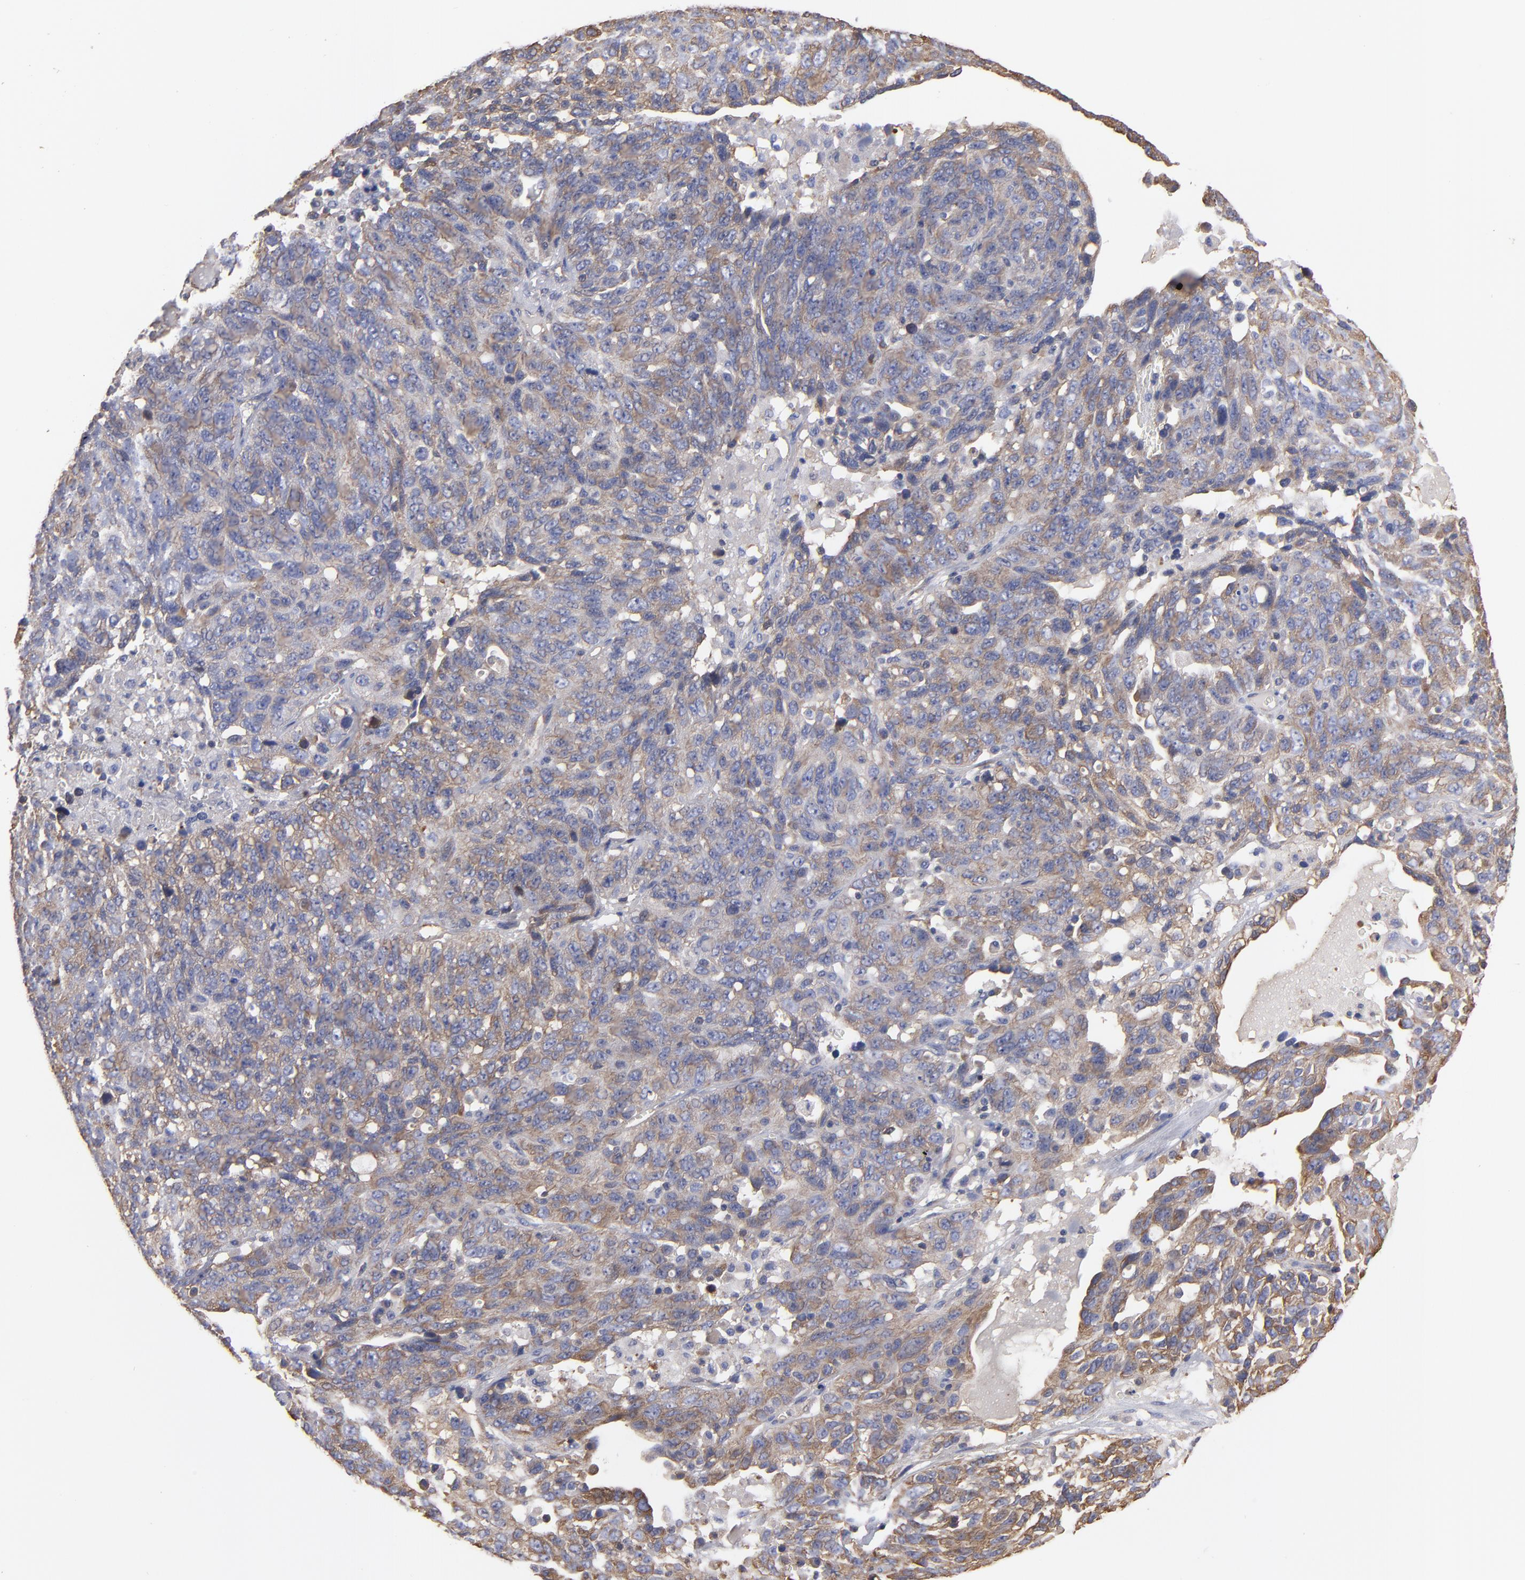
{"staining": {"intensity": "weak", "quantity": ">75%", "location": "cytoplasmic/membranous"}, "tissue": "ovarian cancer", "cell_type": "Tumor cells", "image_type": "cancer", "snomed": [{"axis": "morphology", "description": "Cystadenocarcinoma, serous, NOS"}, {"axis": "topography", "description": "Ovary"}], "caption": "A high-resolution image shows IHC staining of ovarian cancer, which reveals weak cytoplasmic/membranous expression in about >75% of tumor cells.", "gene": "ESYT2", "patient": {"sex": "female", "age": 71}}